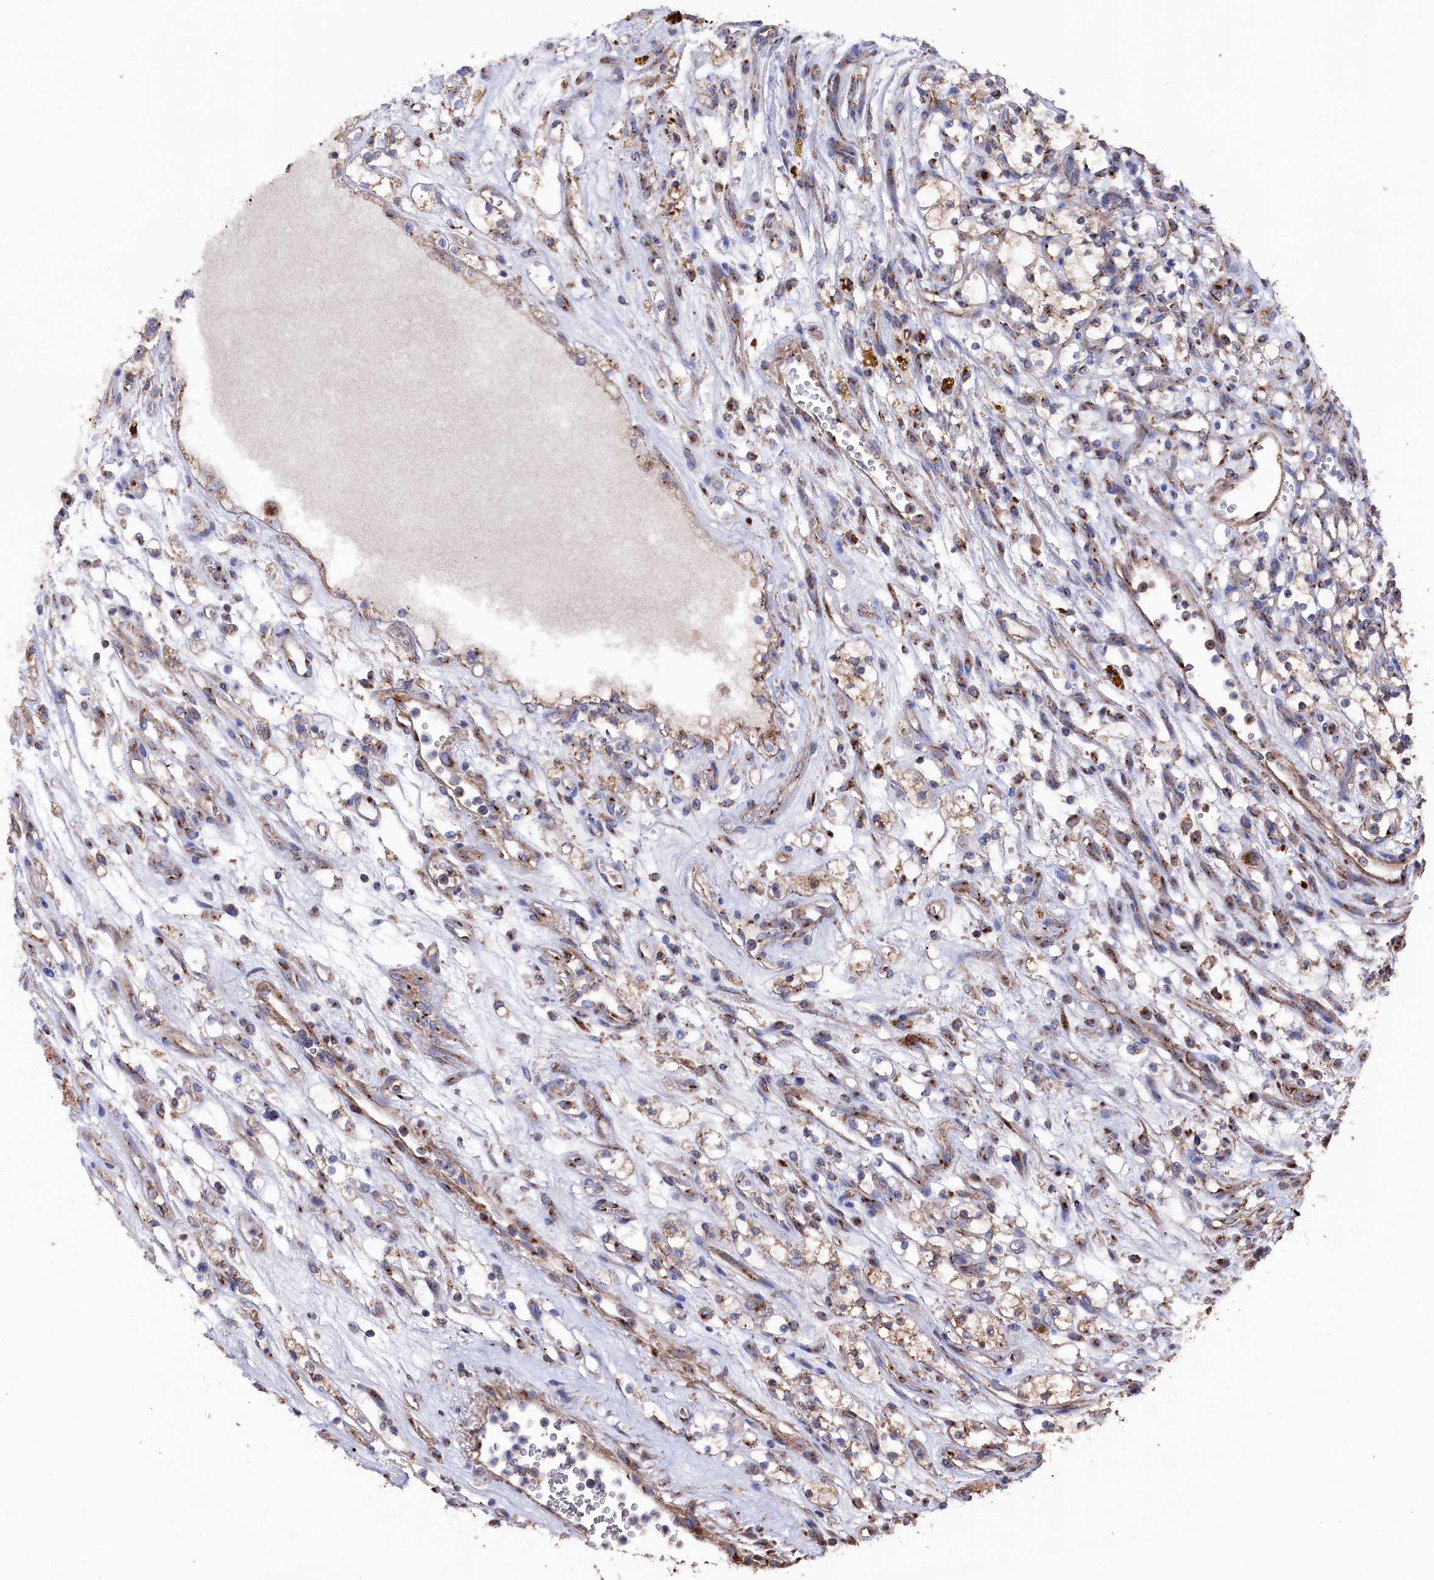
{"staining": {"intensity": "weak", "quantity": ">75%", "location": "cytoplasmic/membranous"}, "tissue": "renal cancer", "cell_type": "Tumor cells", "image_type": "cancer", "snomed": [{"axis": "morphology", "description": "Adenocarcinoma, NOS"}, {"axis": "topography", "description": "Kidney"}], "caption": "Human renal adenocarcinoma stained with a protein marker displays weak staining in tumor cells.", "gene": "PRRC1", "patient": {"sex": "female", "age": 69}}